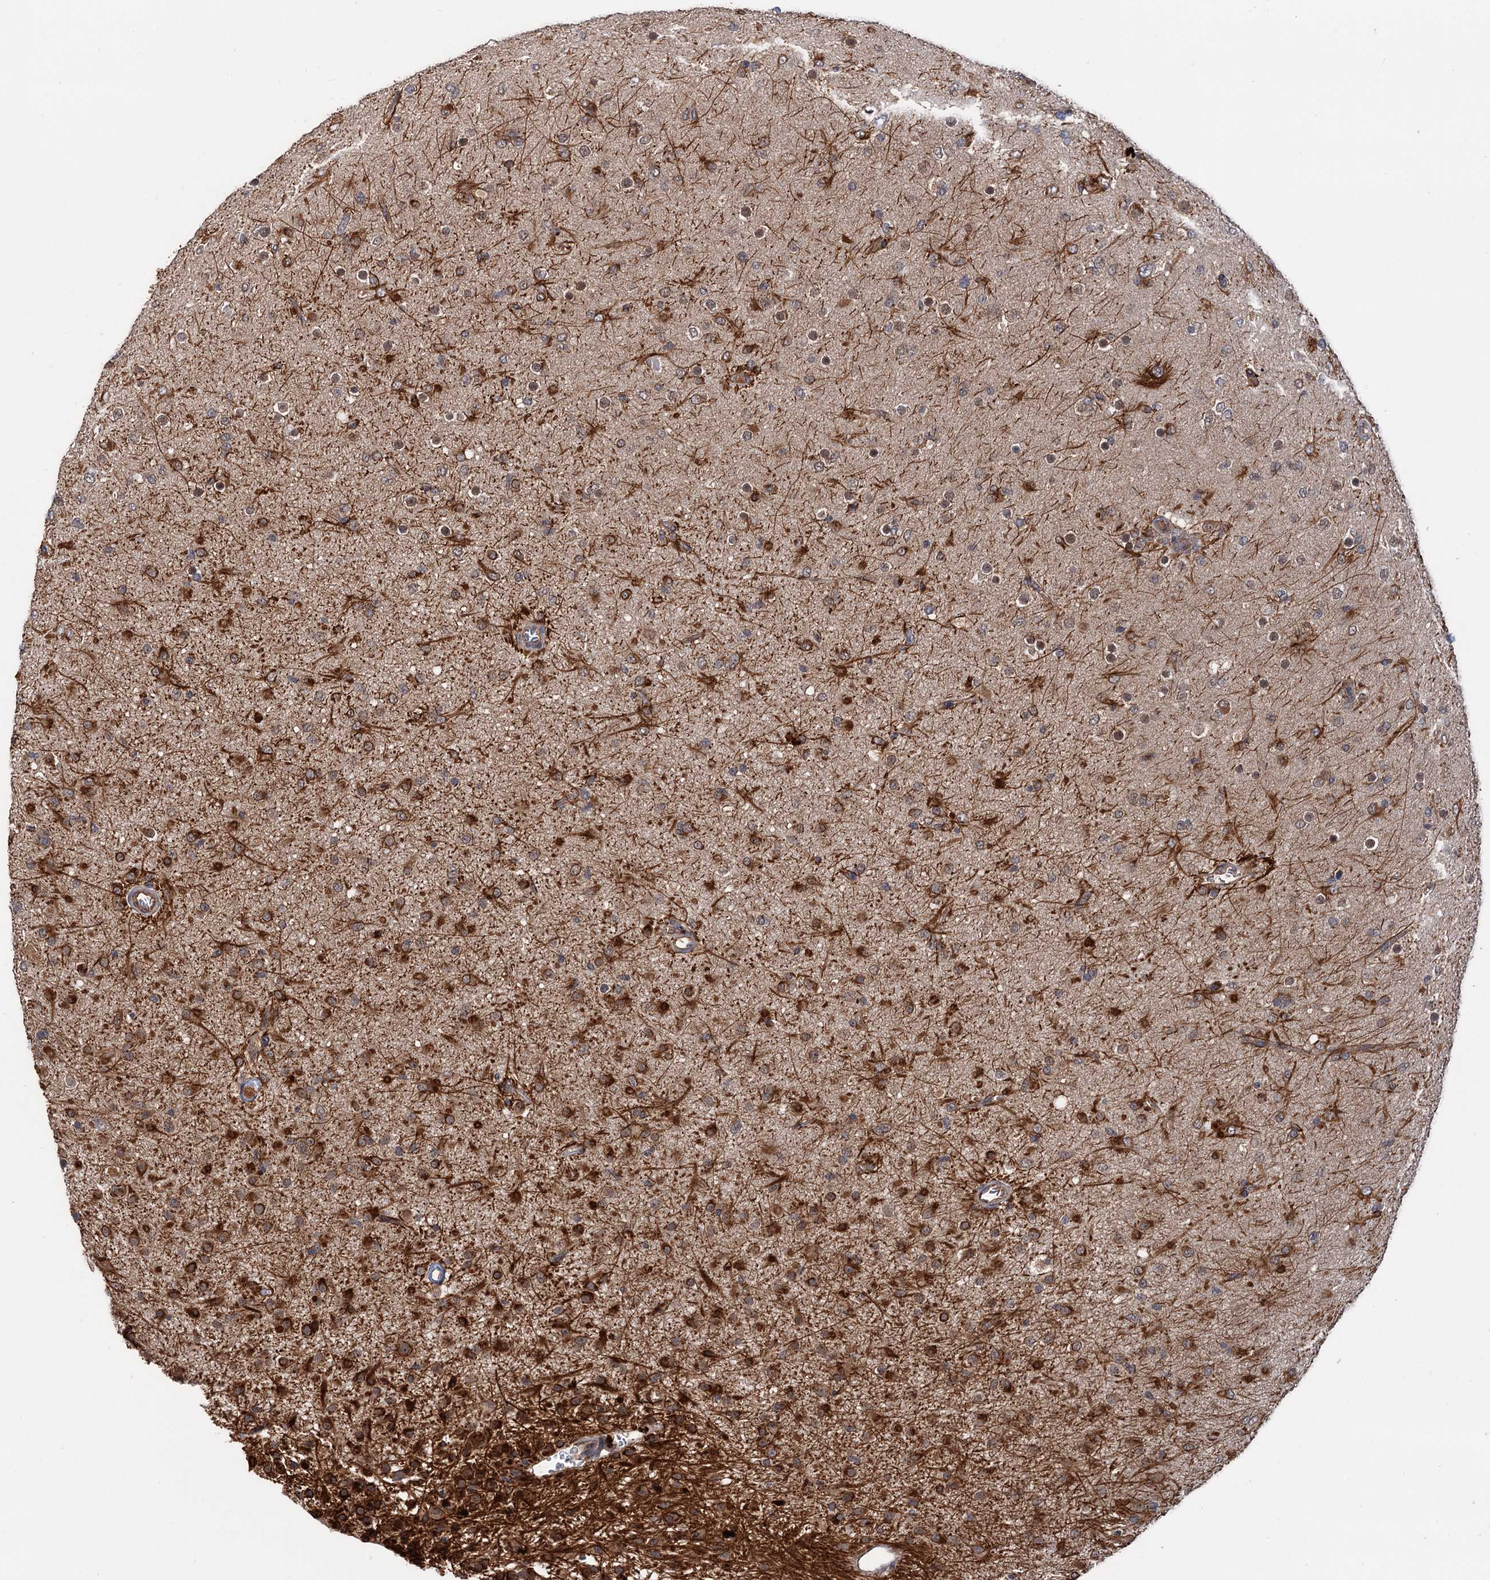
{"staining": {"intensity": "moderate", "quantity": "25%-75%", "location": "cytoplasmic/membranous"}, "tissue": "glioma", "cell_type": "Tumor cells", "image_type": "cancer", "snomed": [{"axis": "morphology", "description": "Glioma, malignant, Low grade"}, {"axis": "topography", "description": "Brain"}], "caption": "Immunohistochemistry of human glioma displays medium levels of moderate cytoplasmic/membranous staining in approximately 25%-75% of tumor cells. Using DAB (brown) and hematoxylin (blue) stains, captured at high magnification using brightfield microscopy.", "gene": "TEX9", "patient": {"sex": "male", "age": 65}}